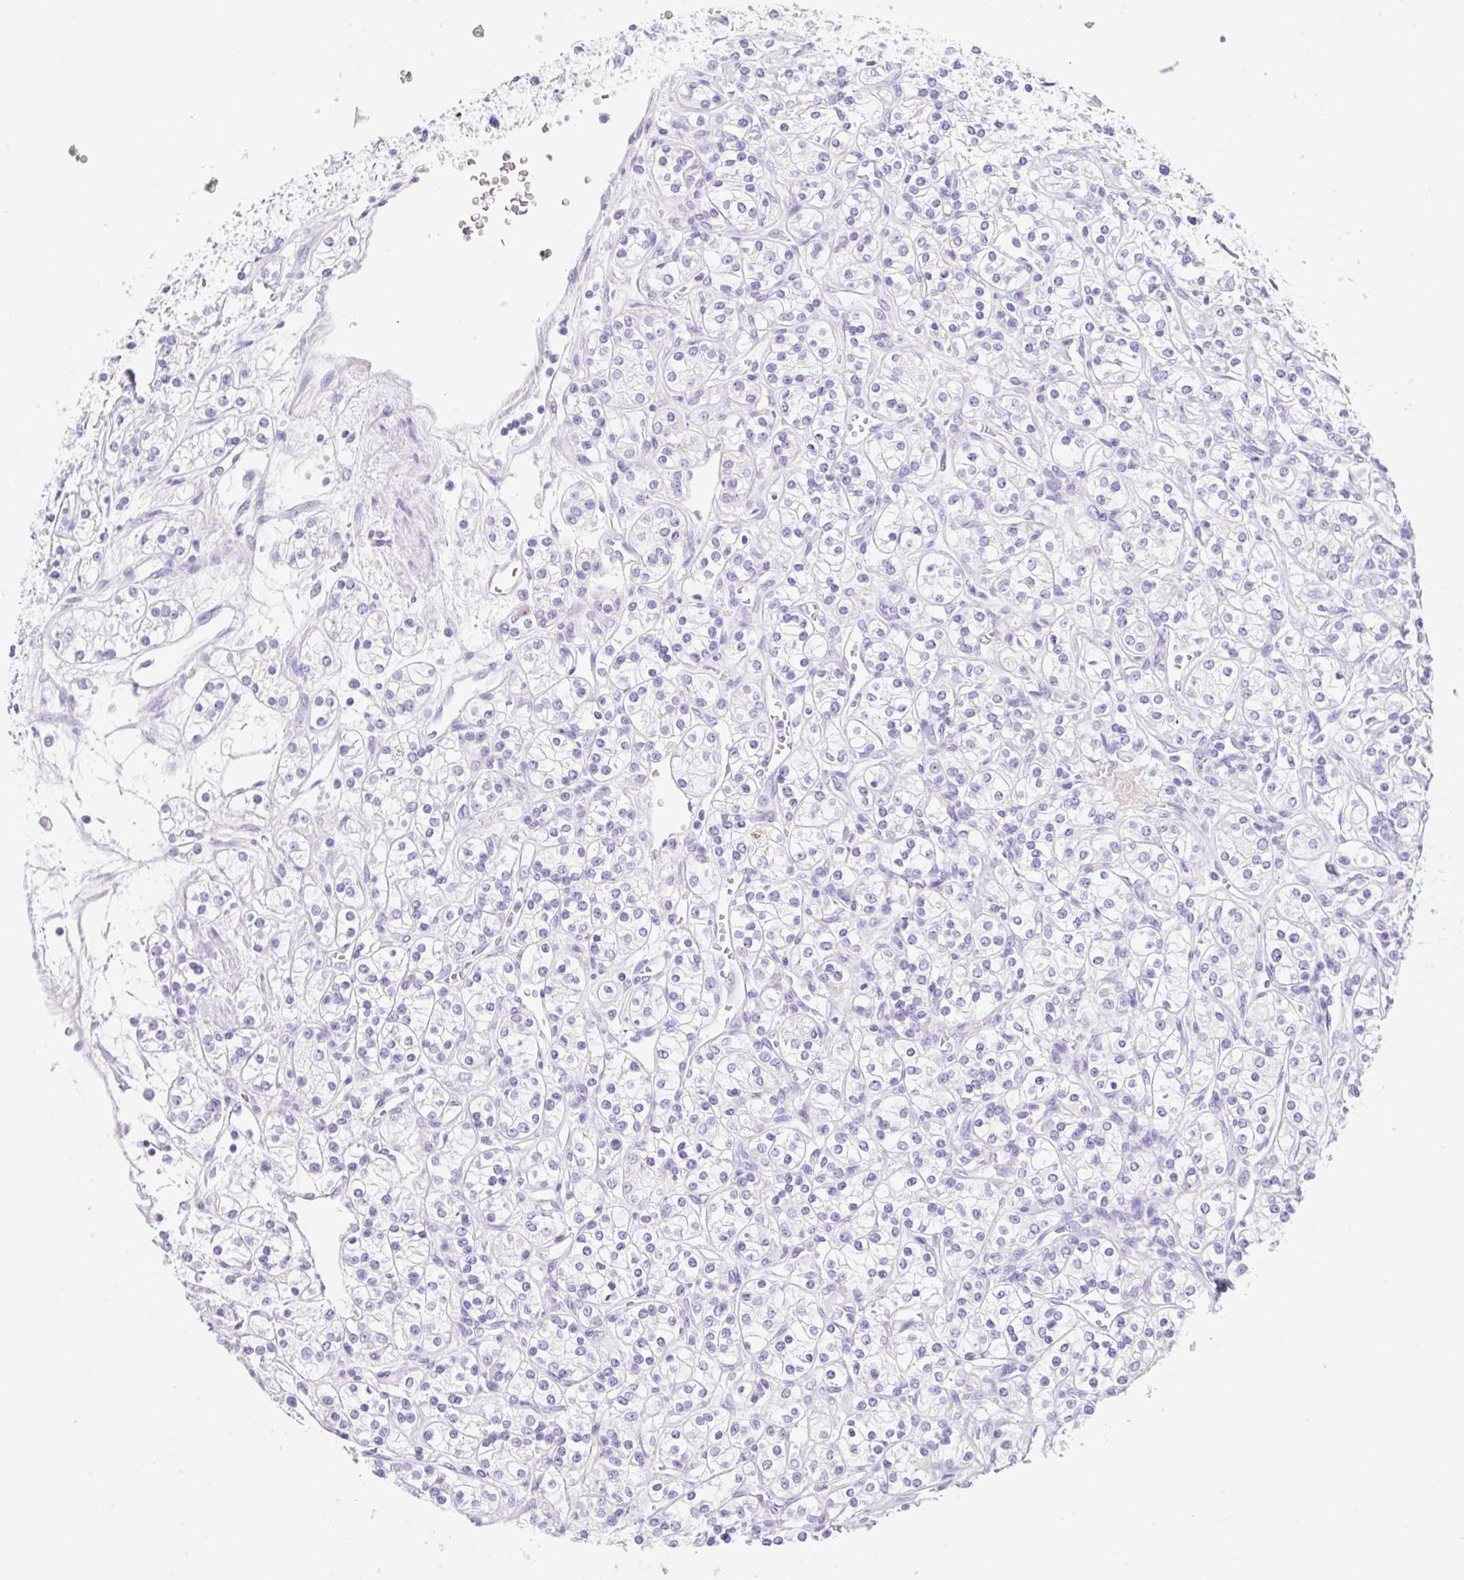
{"staining": {"intensity": "negative", "quantity": "none", "location": "none"}, "tissue": "renal cancer", "cell_type": "Tumor cells", "image_type": "cancer", "snomed": [{"axis": "morphology", "description": "Adenocarcinoma, NOS"}, {"axis": "topography", "description": "Kidney"}], "caption": "Renal cancer stained for a protein using immunohistochemistry (IHC) reveals no staining tumor cells.", "gene": "KLK8", "patient": {"sex": "male", "age": 77}}